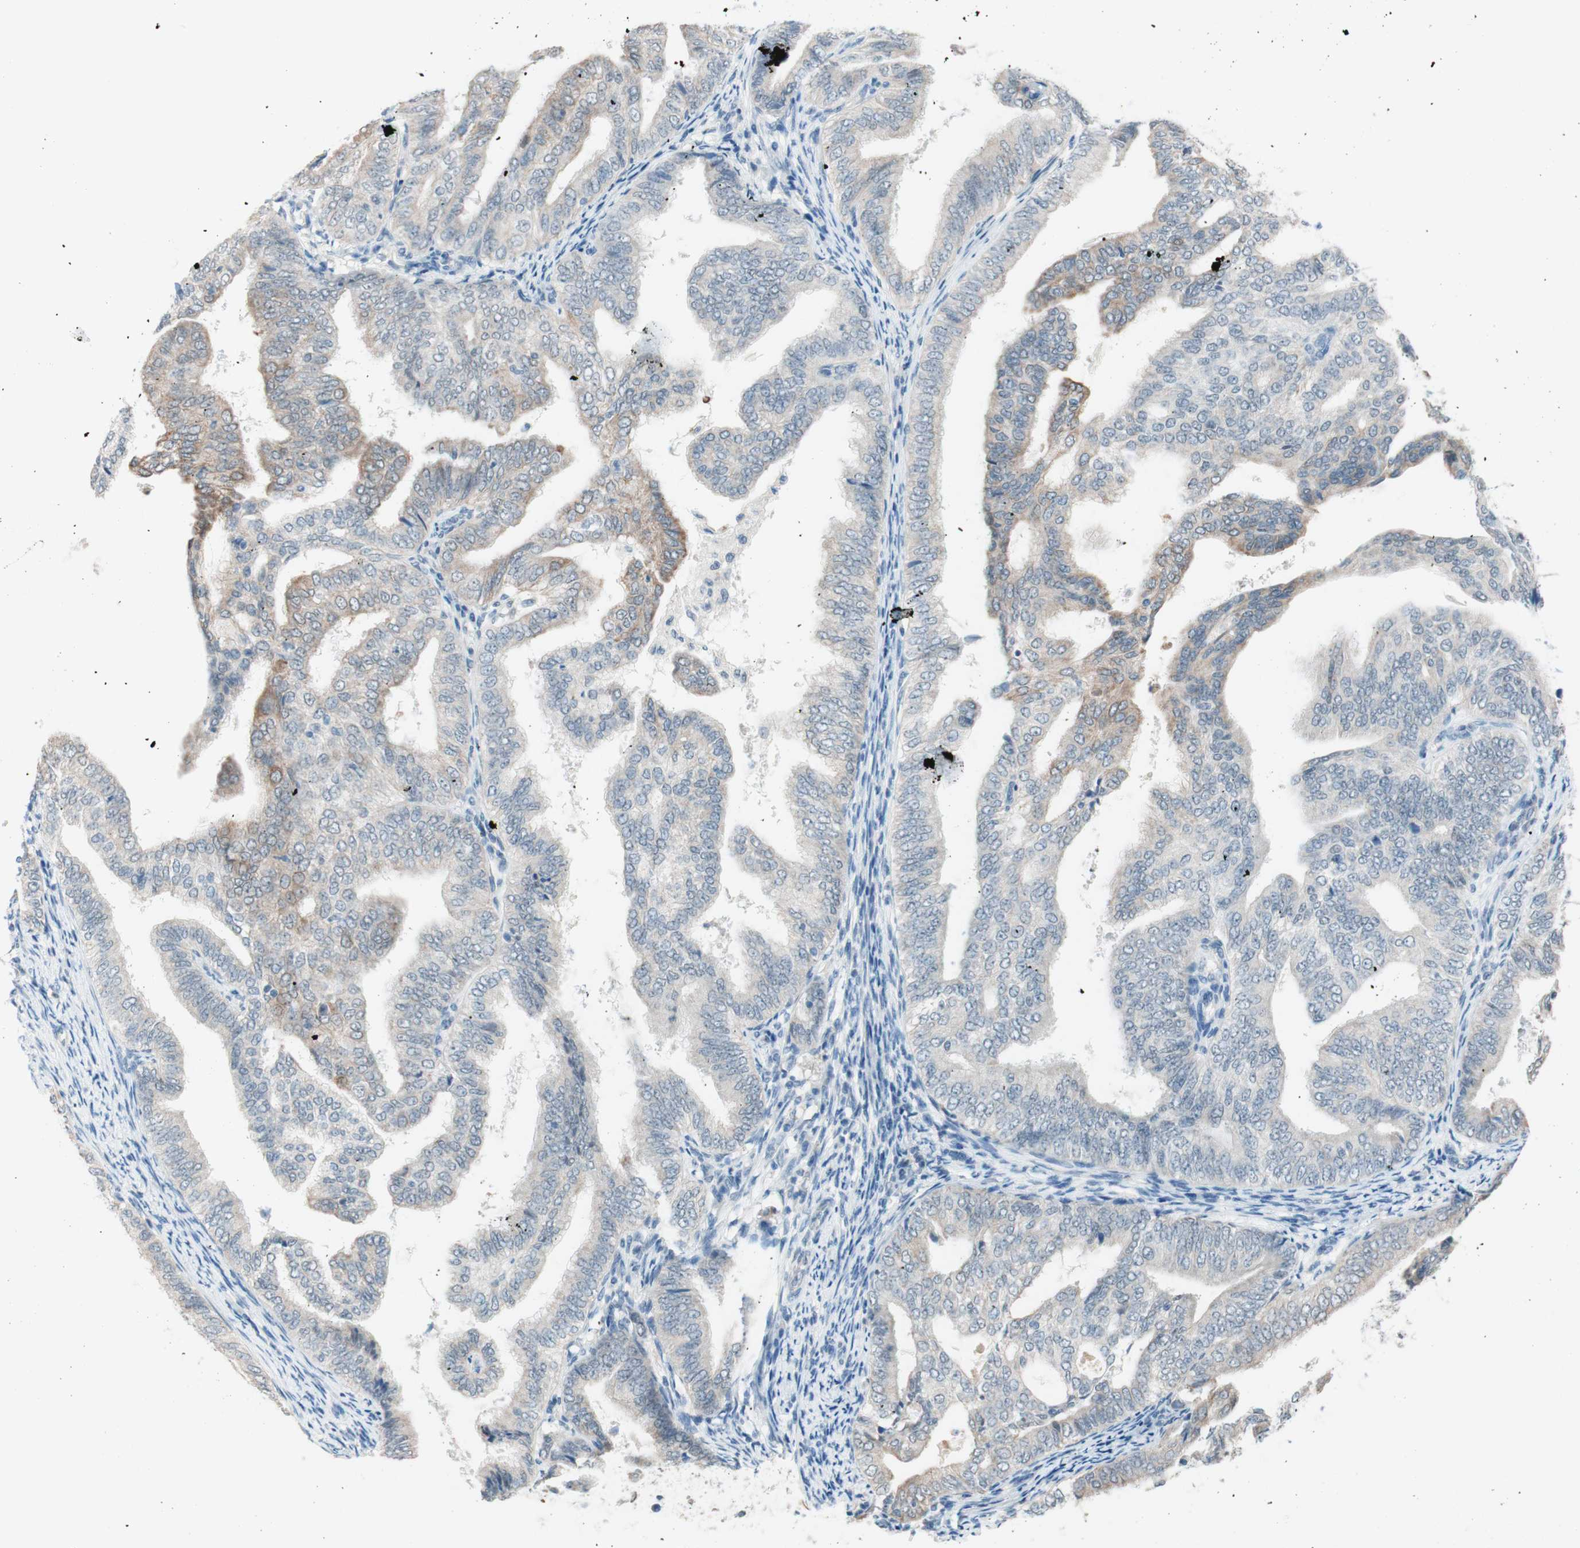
{"staining": {"intensity": "weak", "quantity": "25%-75%", "location": "cytoplasmic/membranous"}, "tissue": "endometrial cancer", "cell_type": "Tumor cells", "image_type": "cancer", "snomed": [{"axis": "morphology", "description": "Adenocarcinoma, NOS"}, {"axis": "topography", "description": "Endometrium"}], "caption": "The micrograph exhibits a brown stain indicating the presence of a protein in the cytoplasmic/membranous of tumor cells in endometrial cancer.", "gene": "JPH1", "patient": {"sex": "female", "age": 58}}